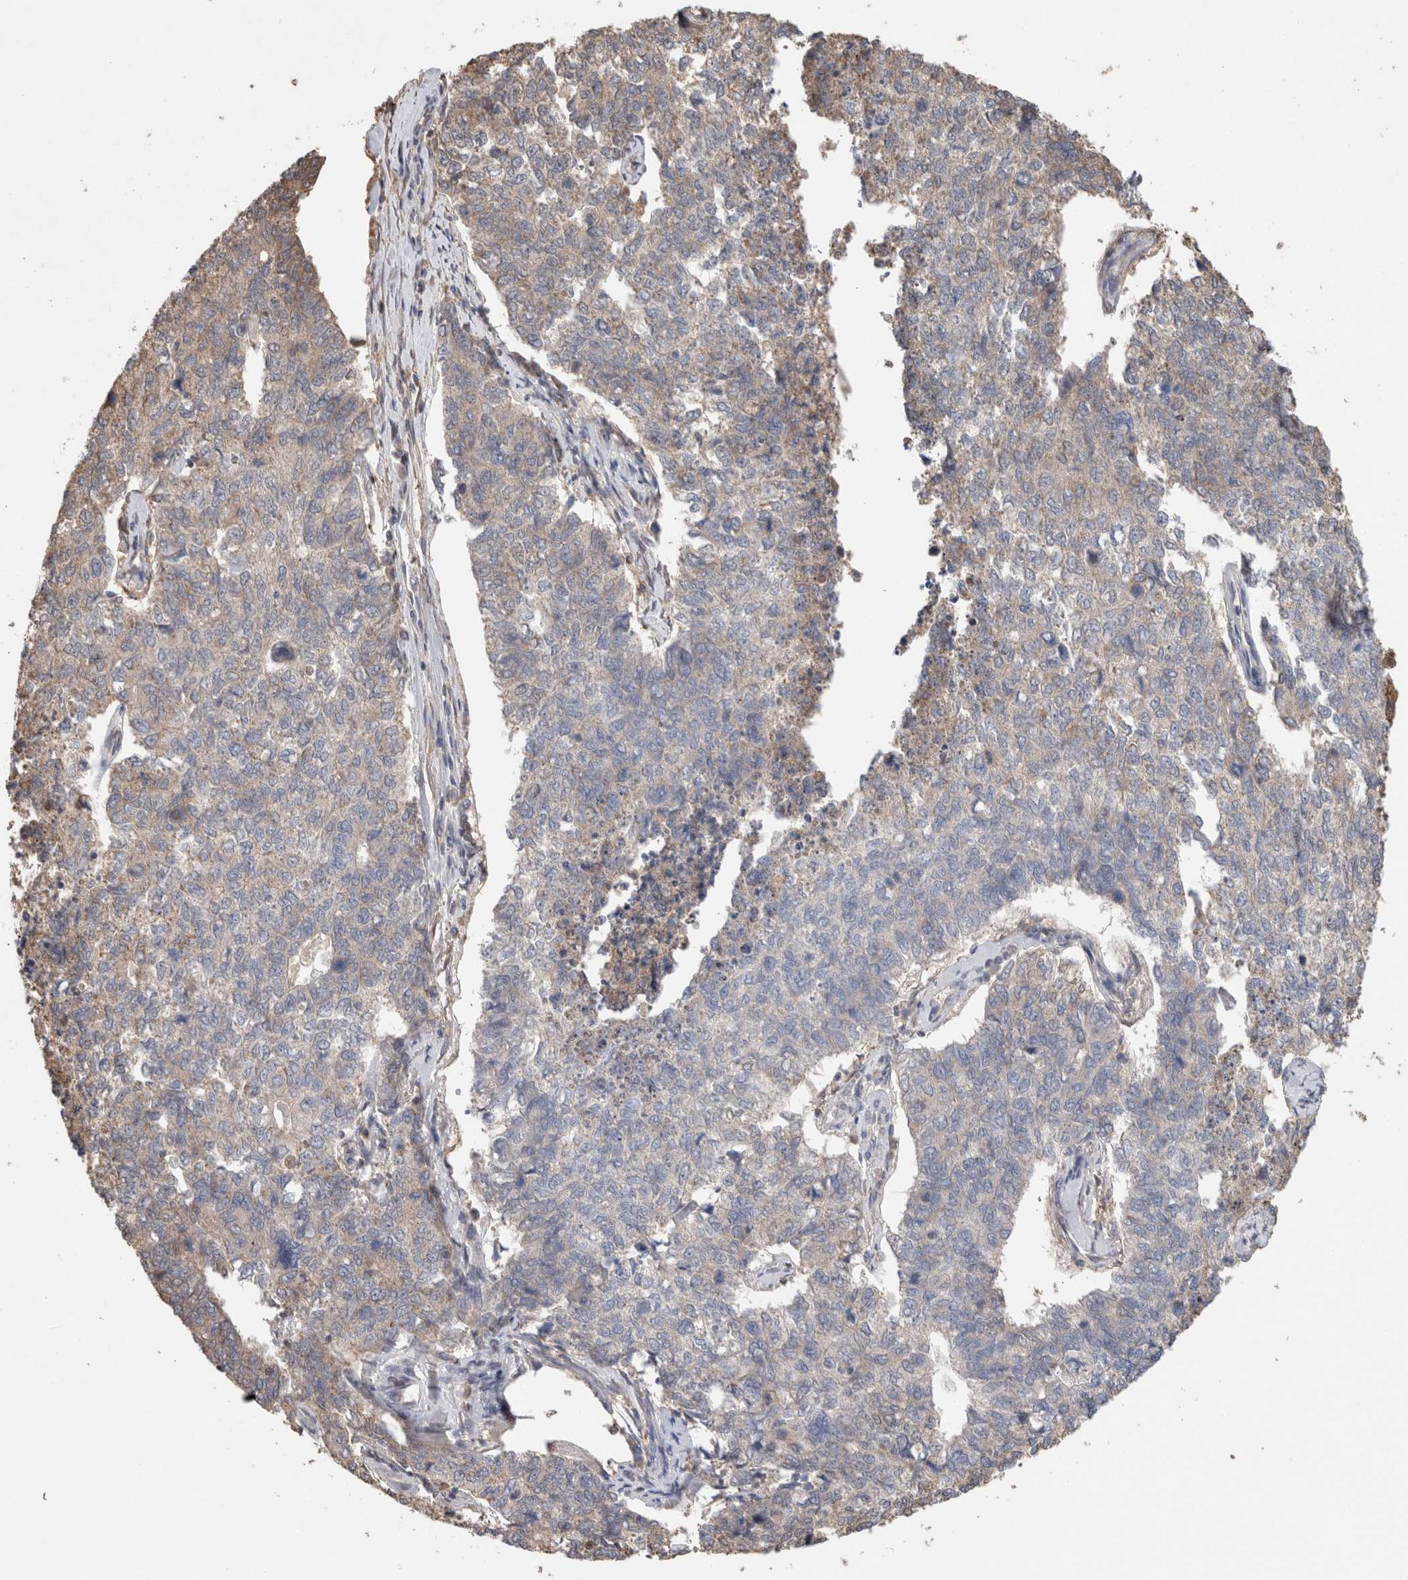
{"staining": {"intensity": "weak", "quantity": "<25%", "location": "cytoplasmic/membranous"}, "tissue": "cervical cancer", "cell_type": "Tumor cells", "image_type": "cancer", "snomed": [{"axis": "morphology", "description": "Squamous cell carcinoma, NOS"}, {"axis": "topography", "description": "Cervix"}], "caption": "Tumor cells show no significant expression in cervical cancer (squamous cell carcinoma).", "gene": "TRIM5", "patient": {"sex": "female", "age": 63}}